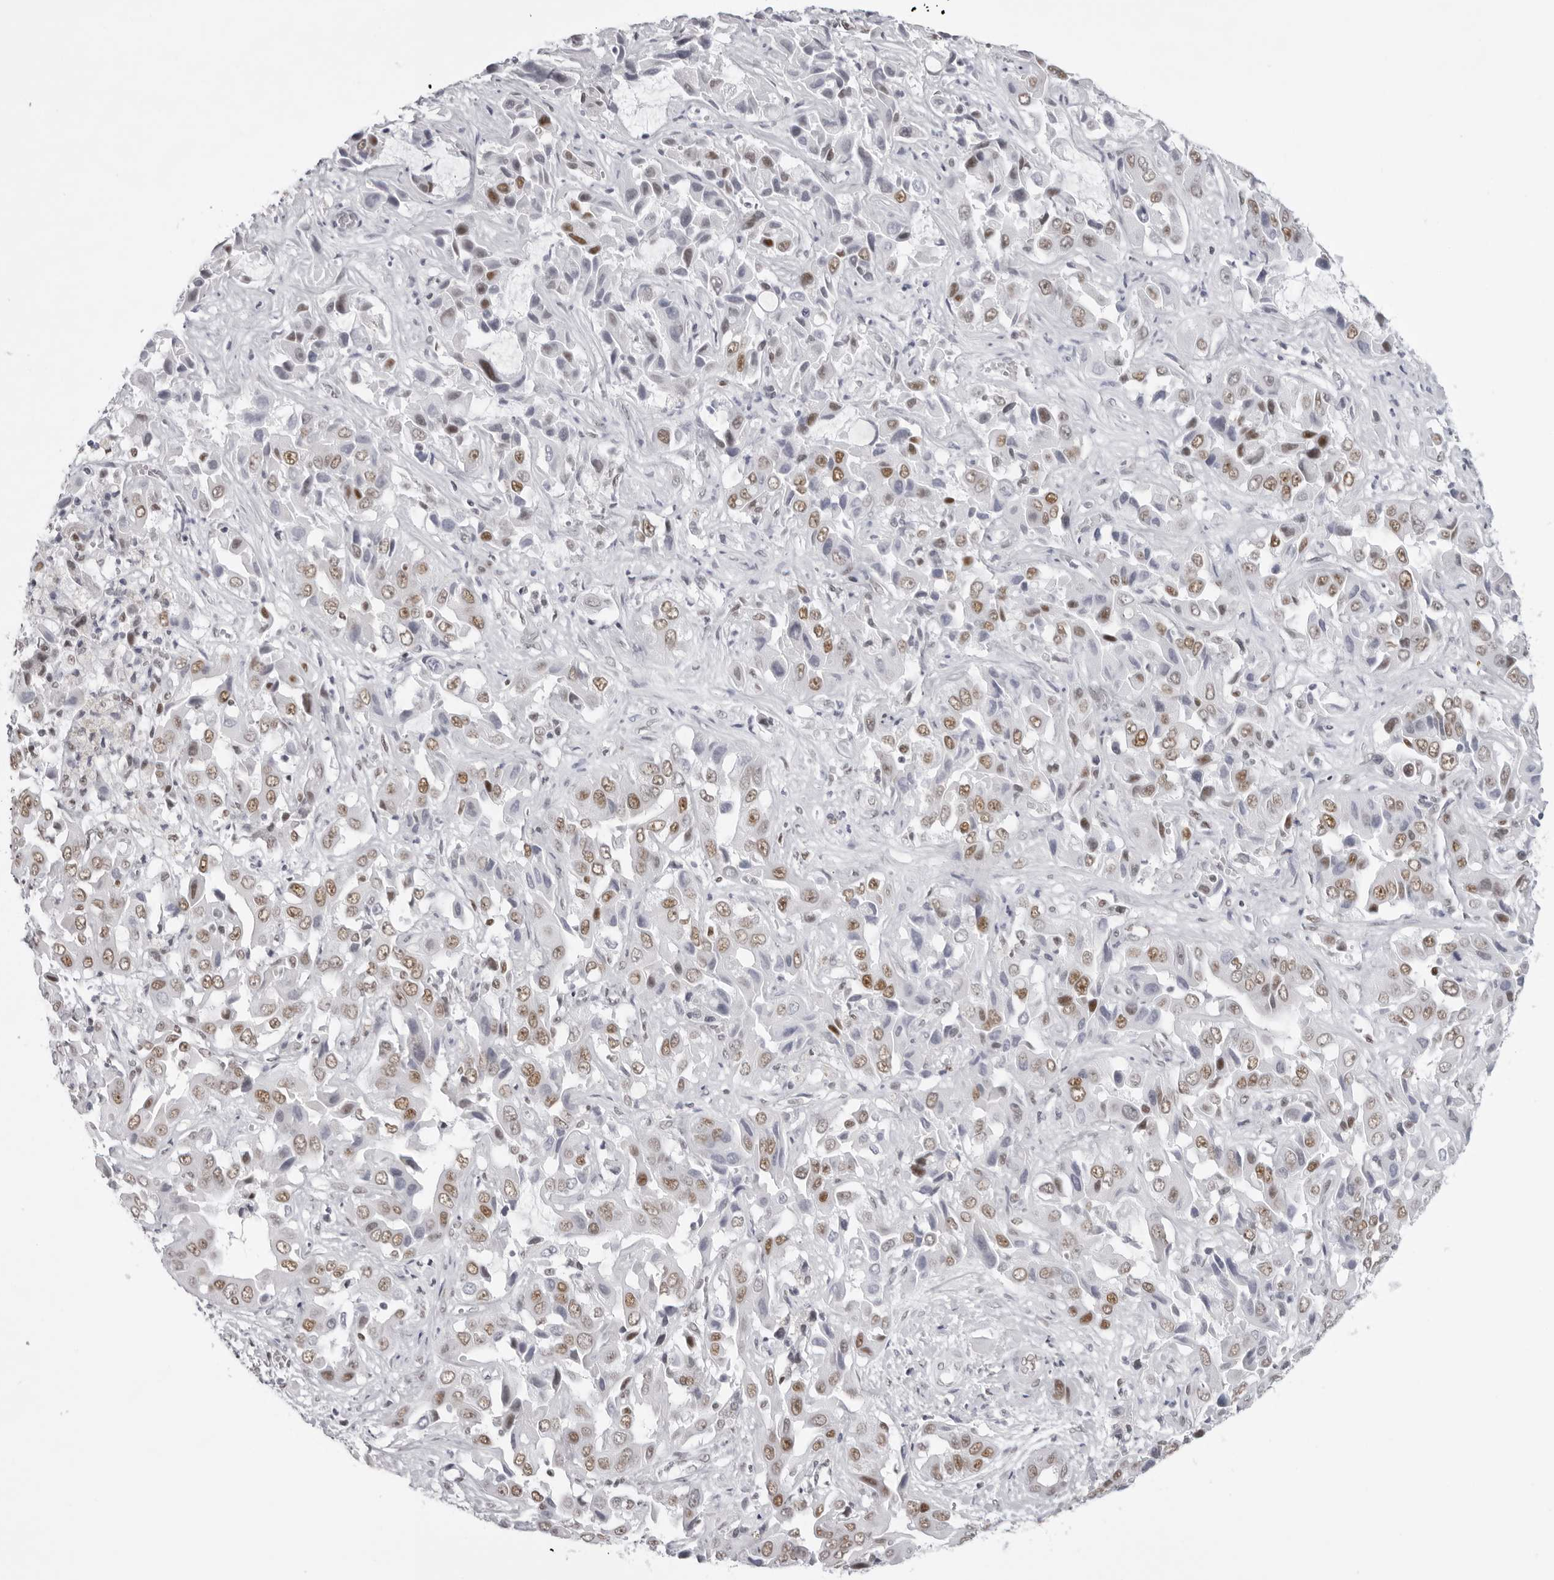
{"staining": {"intensity": "moderate", "quantity": ">75%", "location": "nuclear"}, "tissue": "liver cancer", "cell_type": "Tumor cells", "image_type": "cancer", "snomed": [{"axis": "morphology", "description": "Cholangiocarcinoma"}, {"axis": "topography", "description": "Liver"}], "caption": "Moderate nuclear protein positivity is appreciated in approximately >75% of tumor cells in liver cholangiocarcinoma. The staining is performed using DAB (3,3'-diaminobenzidine) brown chromogen to label protein expression. The nuclei are counter-stained blue using hematoxylin.", "gene": "IRF2BP2", "patient": {"sex": "female", "age": 52}}